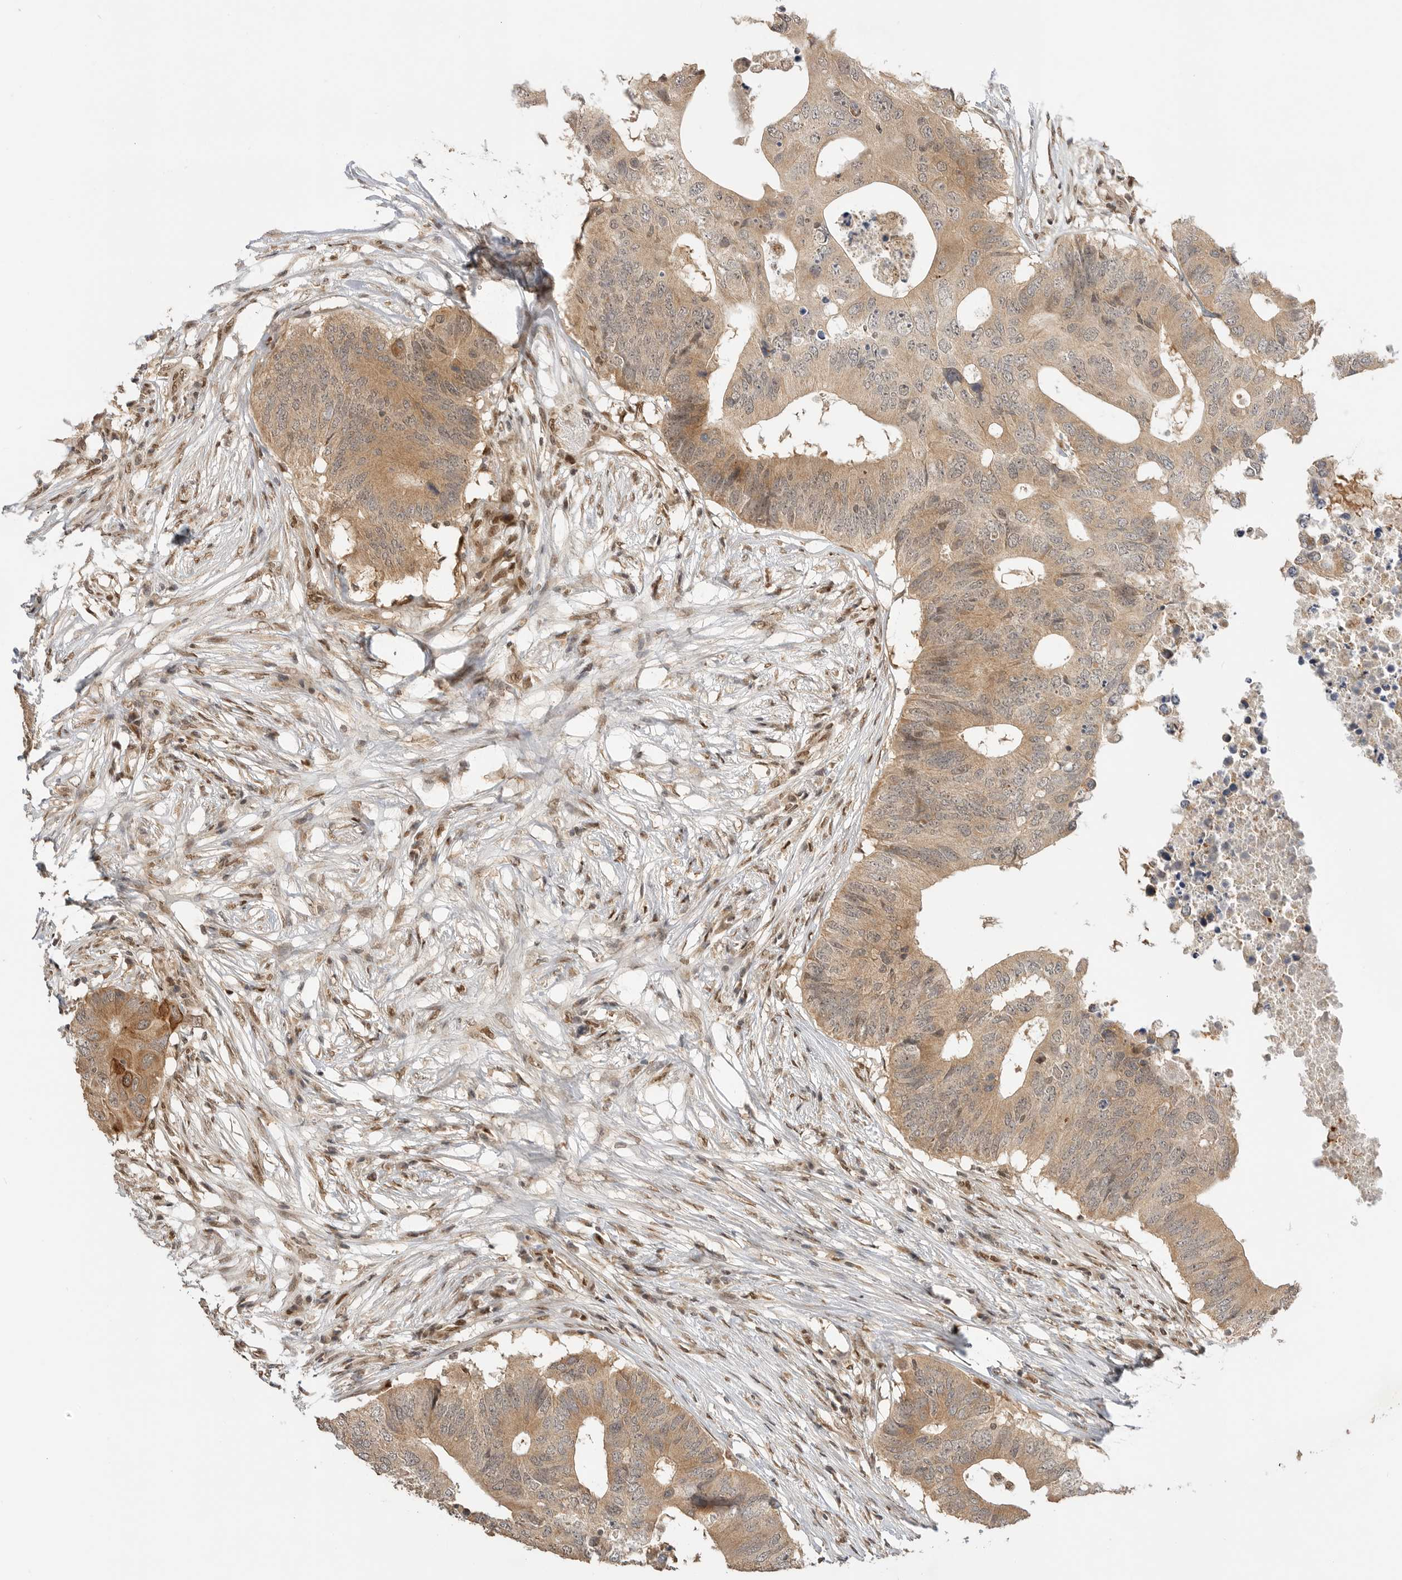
{"staining": {"intensity": "moderate", "quantity": ">75%", "location": "cytoplasmic/membranous"}, "tissue": "colorectal cancer", "cell_type": "Tumor cells", "image_type": "cancer", "snomed": [{"axis": "morphology", "description": "Adenocarcinoma, NOS"}, {"axis": "topography", "description": "Colon"}], "caption": "A photomicrograph showing moderate cytoplasmic/membranous positivity in about >75% of tumor cells in colorectal adenocarcinoma, as visualized by brown immunohistochemical staining.", "gene": "ALKAL1", "patient": {"sex": "male", "age": 71}}